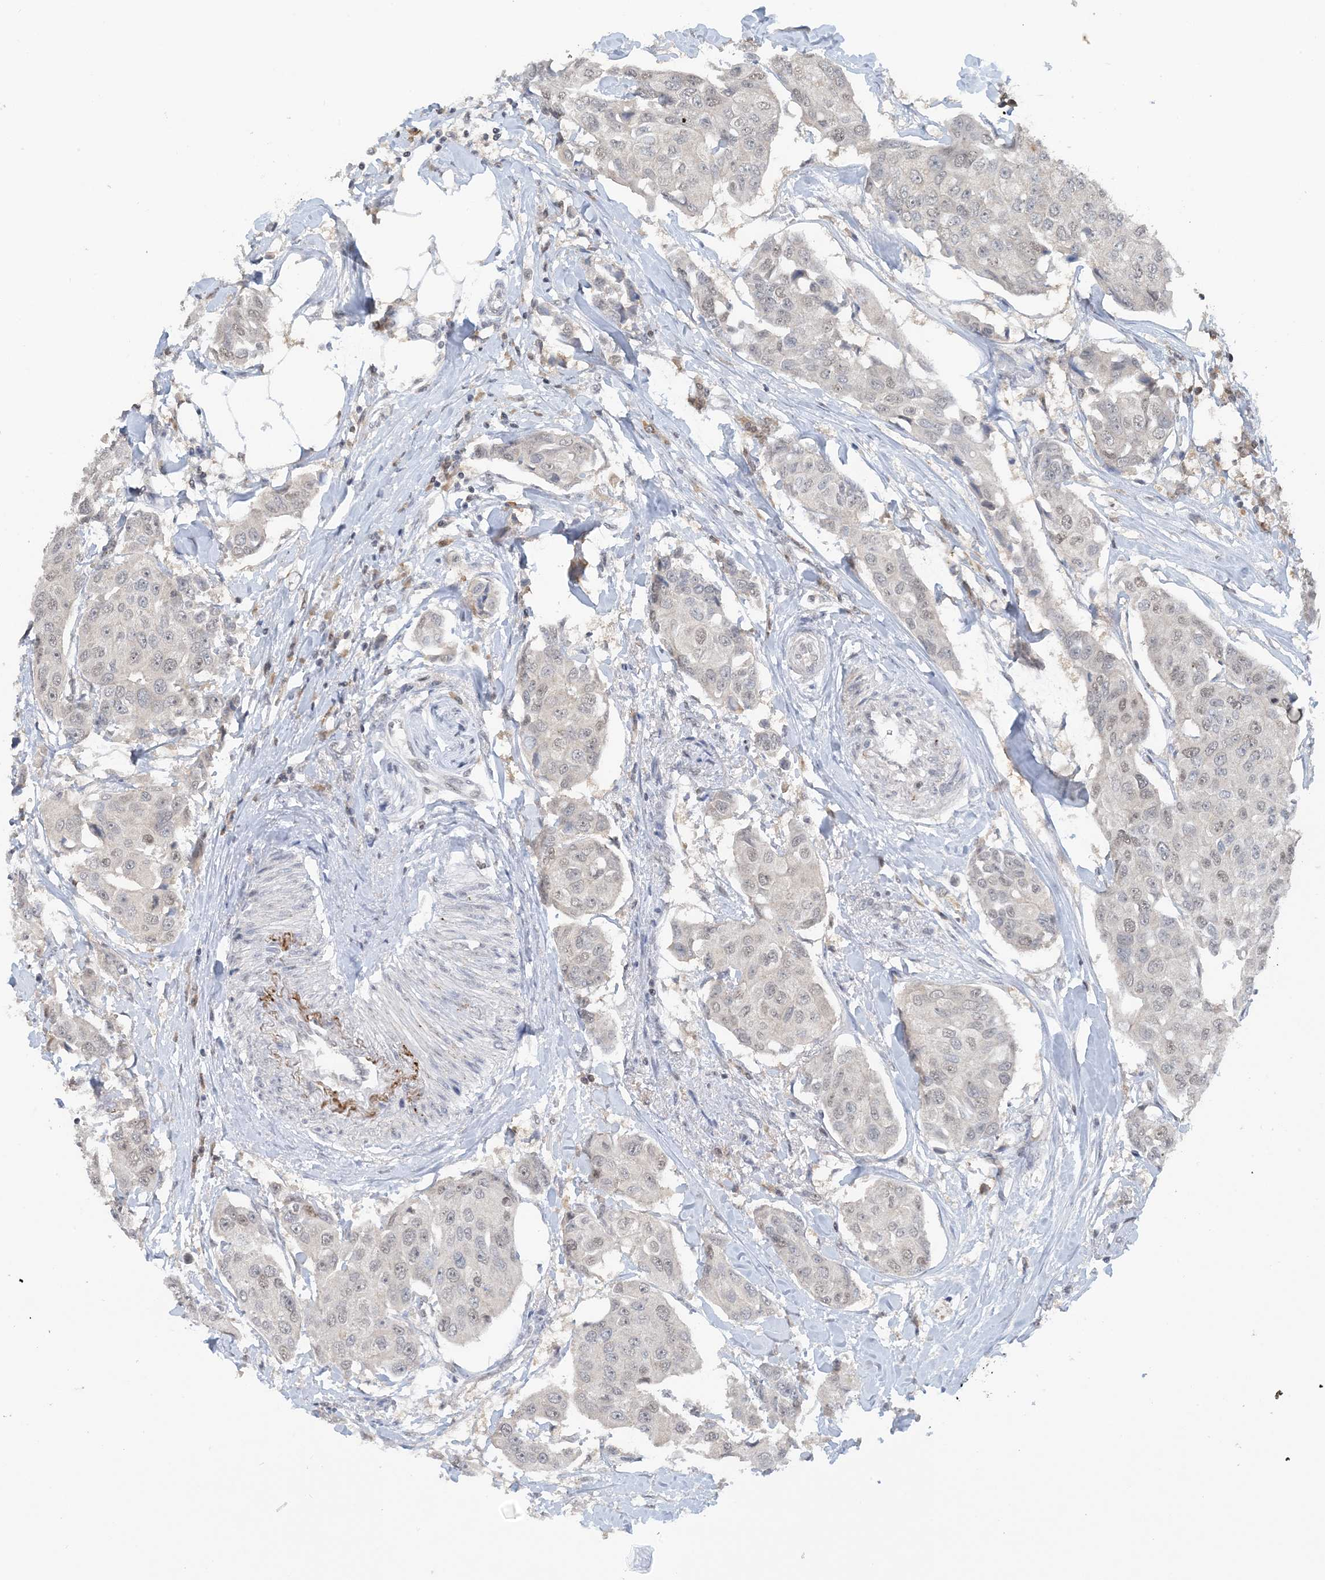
{"staining": {"intensity": "negative", "quantity": "none", "location": "none"}, "tissue": "breast cancer", "cell_type": "Tumor cells", "image_type": "cancer", "snomed": [{"axis": "morphology", "description": "Duct carcinoma"}, {"axis": "topography", "description": "Breast"}], "caption": "Breast cancer was stained to show a protein in brown. There is no significant staining in tumor cells. (Stains: DAB (3,3'-diaminobenzidine) immunohistochemistry (IHC) with hematoxylin counter stain, Microscopy: brightfield microscopy at high magnification).", "gene": "ACYP2", "patient": {"sex": "female", "age": 80}}